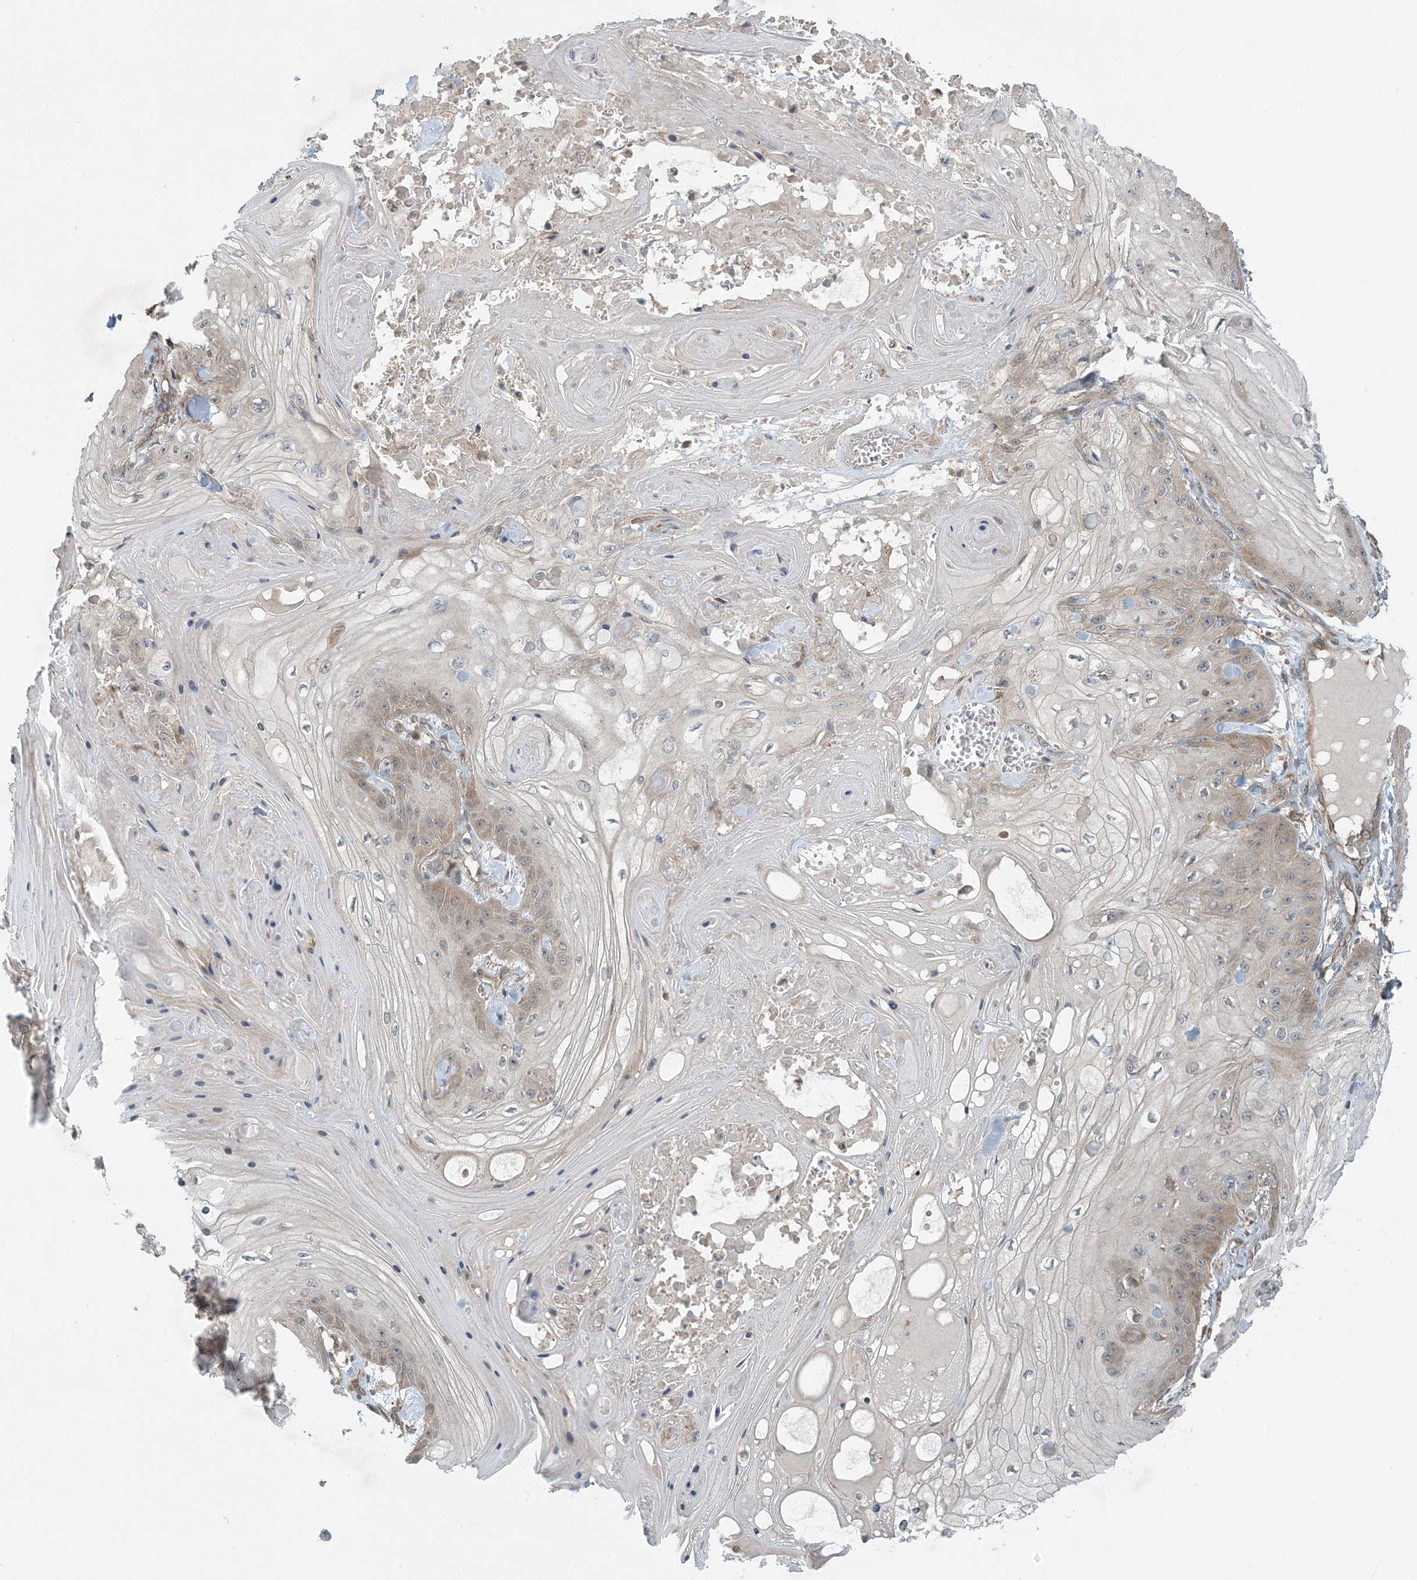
{"staining": {"intensity": "negative", "quantity": "none", "location": "none"}, "tissue": "skin cancer", "cell_type": "Tumor cells", "image_type": "cancer", "snomed": [{"axis": "morphology", "description": "Squamous cell carcinoma, NOS"}, {"axis": "topography", "description": "Skin"}], "caption": "Immunohistochemistry histopathology image of neoplastic tissue: human squamous cell carcinoma (skin) stained with DAB (3,3'-diaminobenzidine) shows no significant protein staining in tumor cells.", "gene": "ZBTB3", "patient": {"sex": "male", "age": 74}}